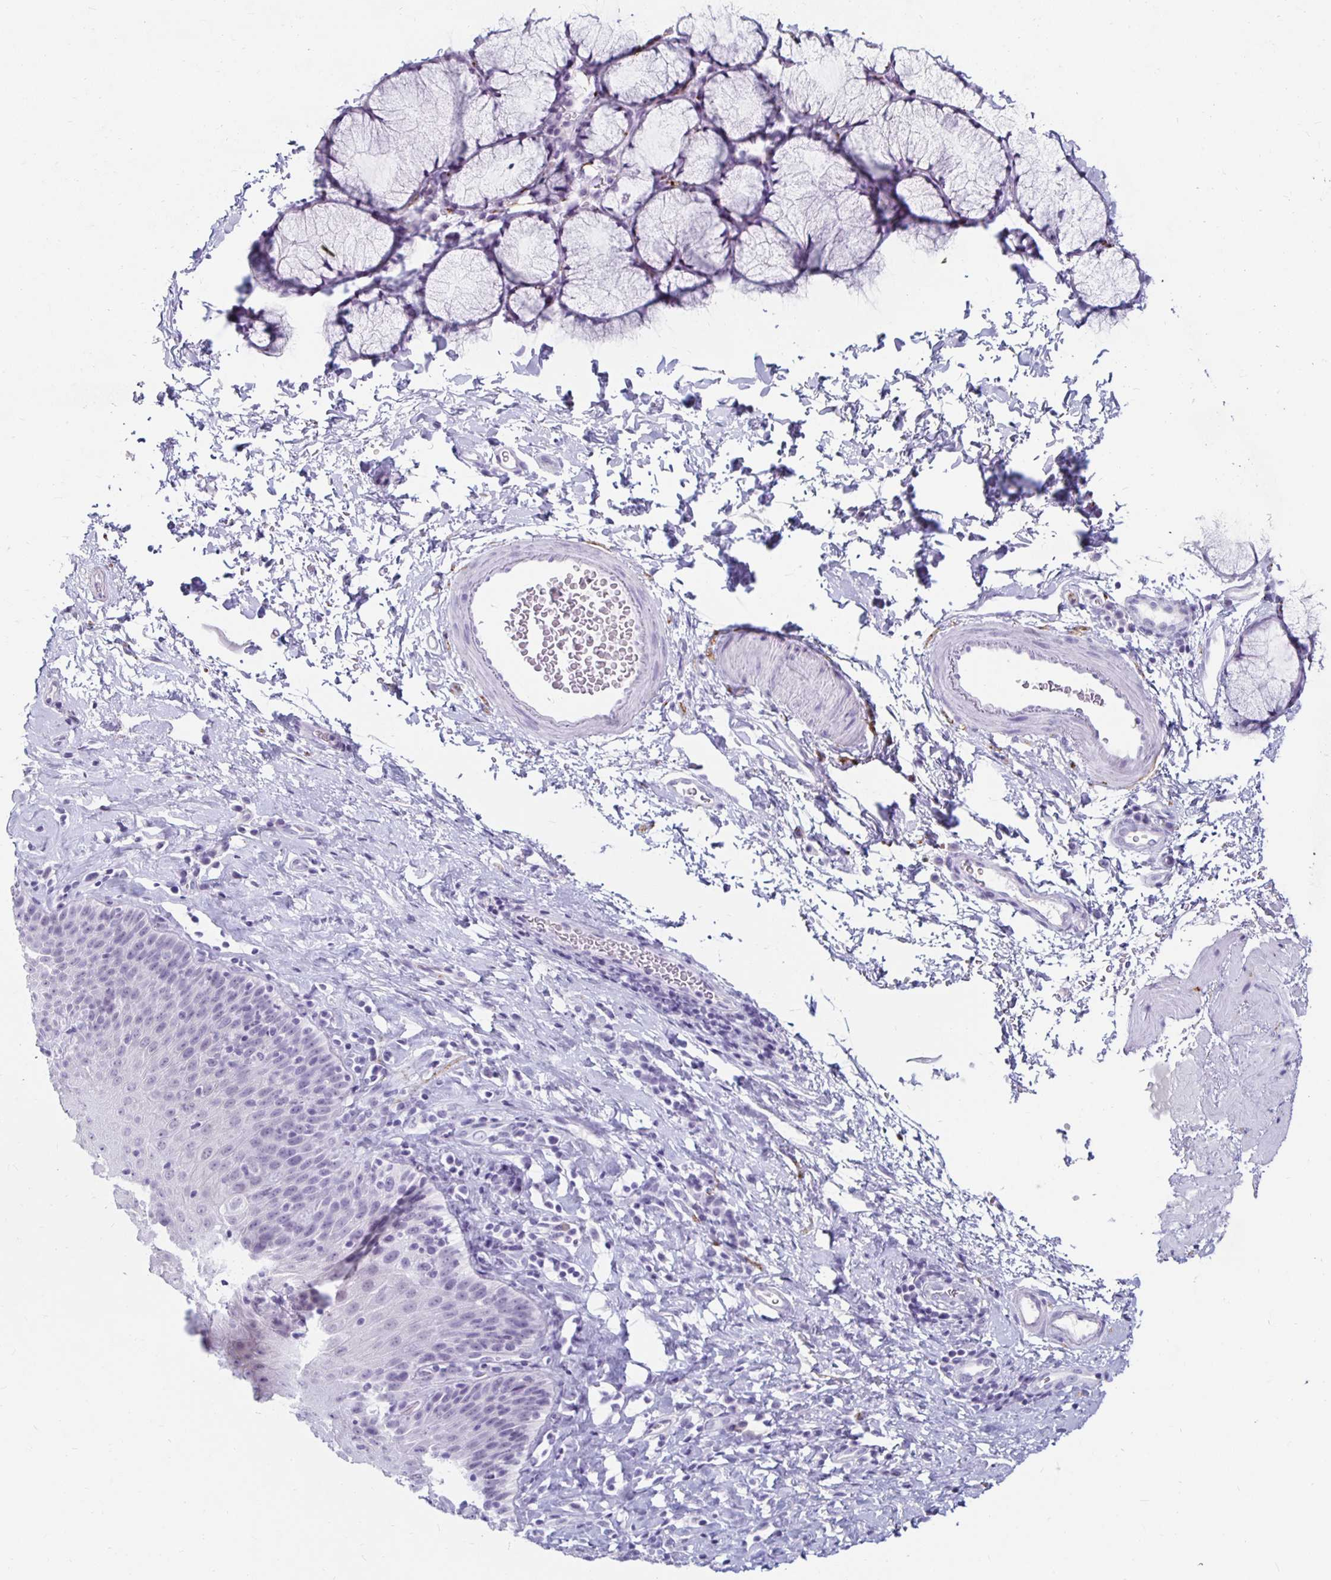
{"staining": {"intensity": "negative", "quantity": "none", "location": "none"}, "tissue": "esophagus", "cell_type": "Squamous epithelial cells", "image_type": "normal", "snomed": [{"axis": "morphology", "description": "Normal tissue, NOS"}, {"axis": "topography", "description": "Esophagus"}], "caption": "The immunohistochemistry (IHC) histopathology image has no significant expression in squamous epithelial cells of esophagus.", "gene": "KCNQ2", "patient": {"sex": "female", "age": 61}}